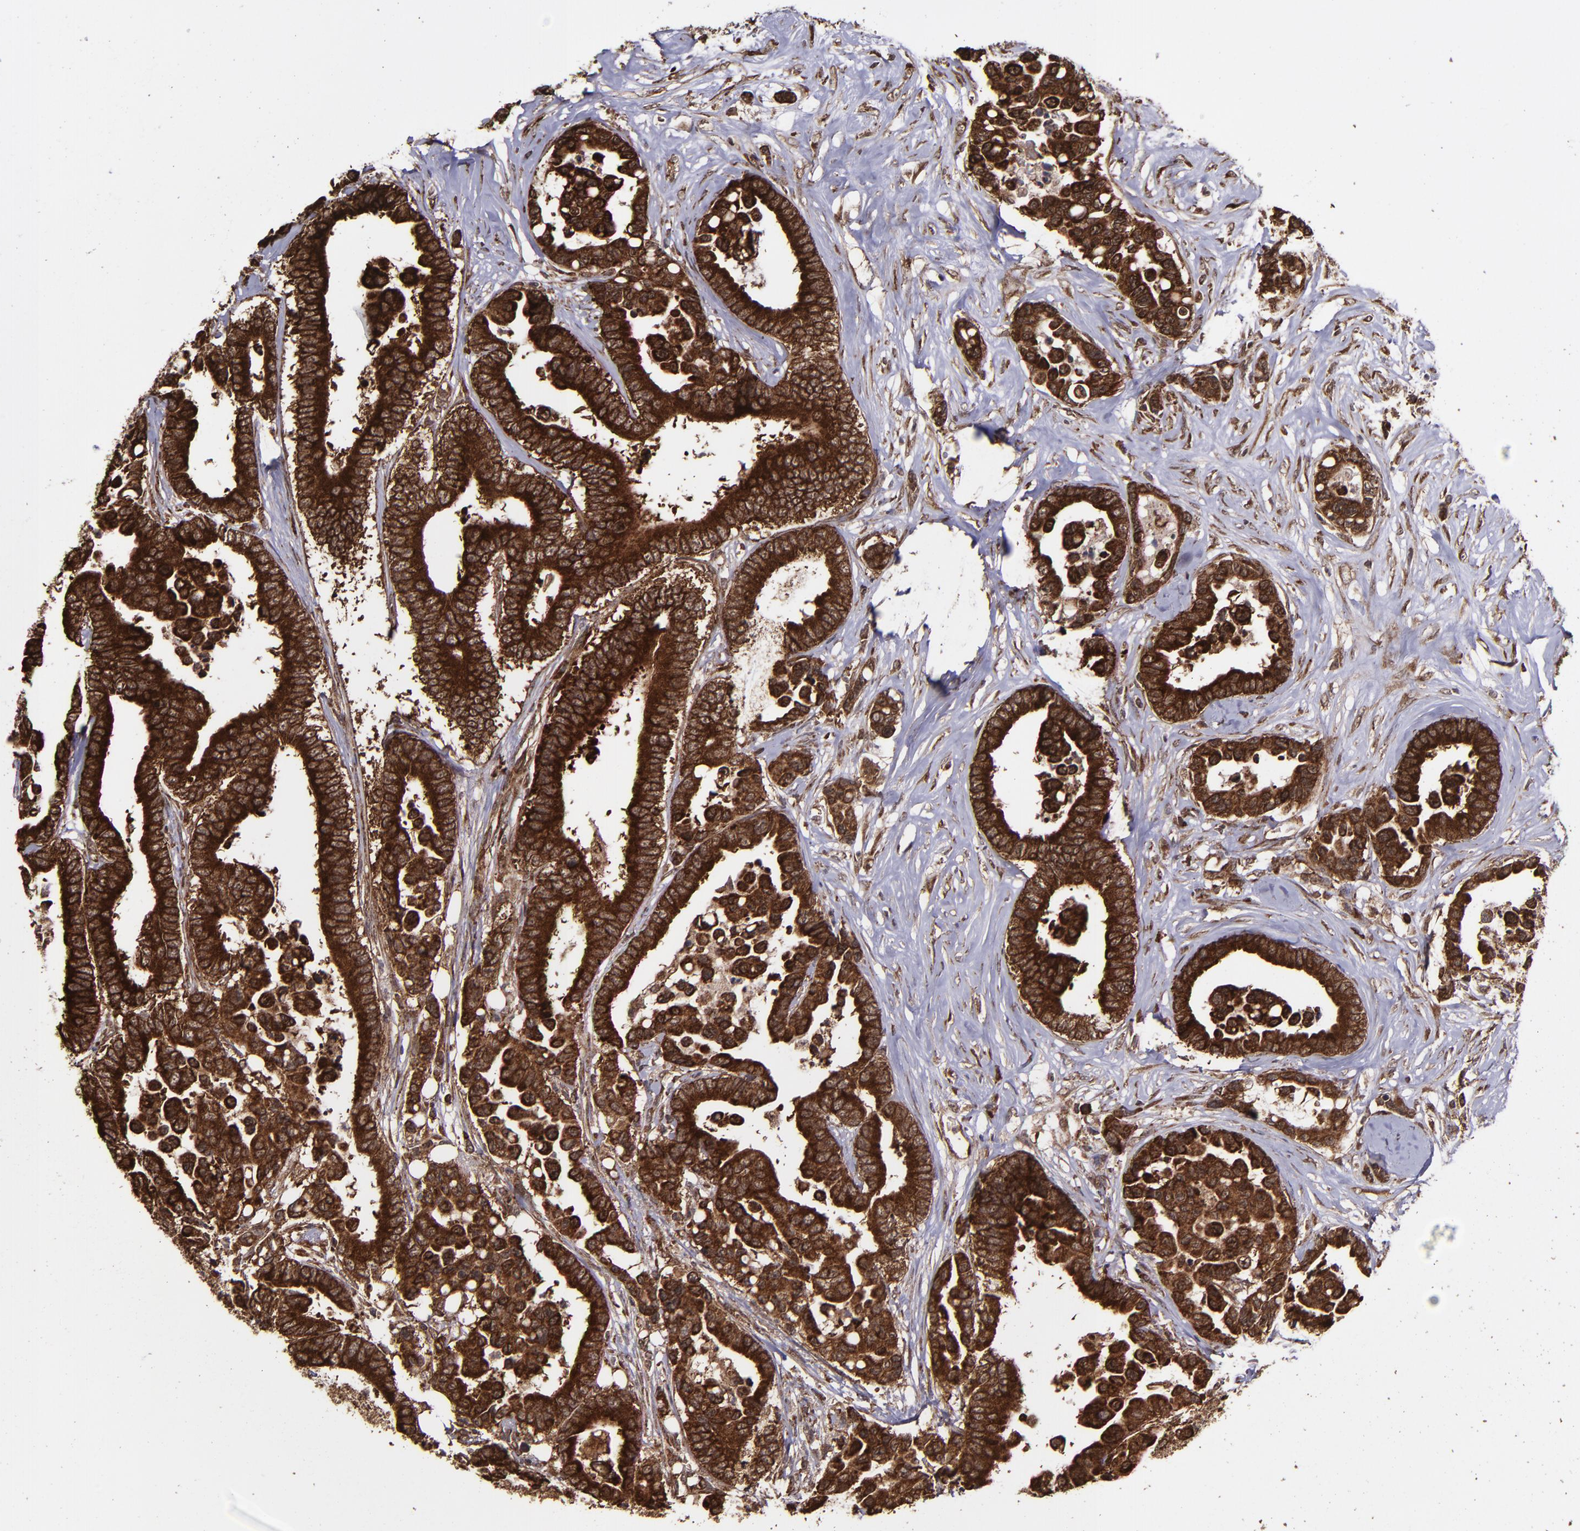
{"staining": {"intensity": "strong", "quantity": ">75%", "location": "cytoplasmic/membranous,nuclear"}, "tissue": "colorectal cancer", "cell_type": "Tumor cells", "image_type": "cancer", "snomed": [{"axis": "morphology", "description": "Adenocarcinoma, NOS"}, {"axis": "topography", "description": "Colon"}], "caption": "Protein staining of colorectal cancer (adenocarcinoma) tissue exhibits strong cytoplasmic/membranous and nuclear expression in about >75% of tumor cells.", "gene": "EIF4ENIF1", "patient": {"sex": "male", "age": 82}}